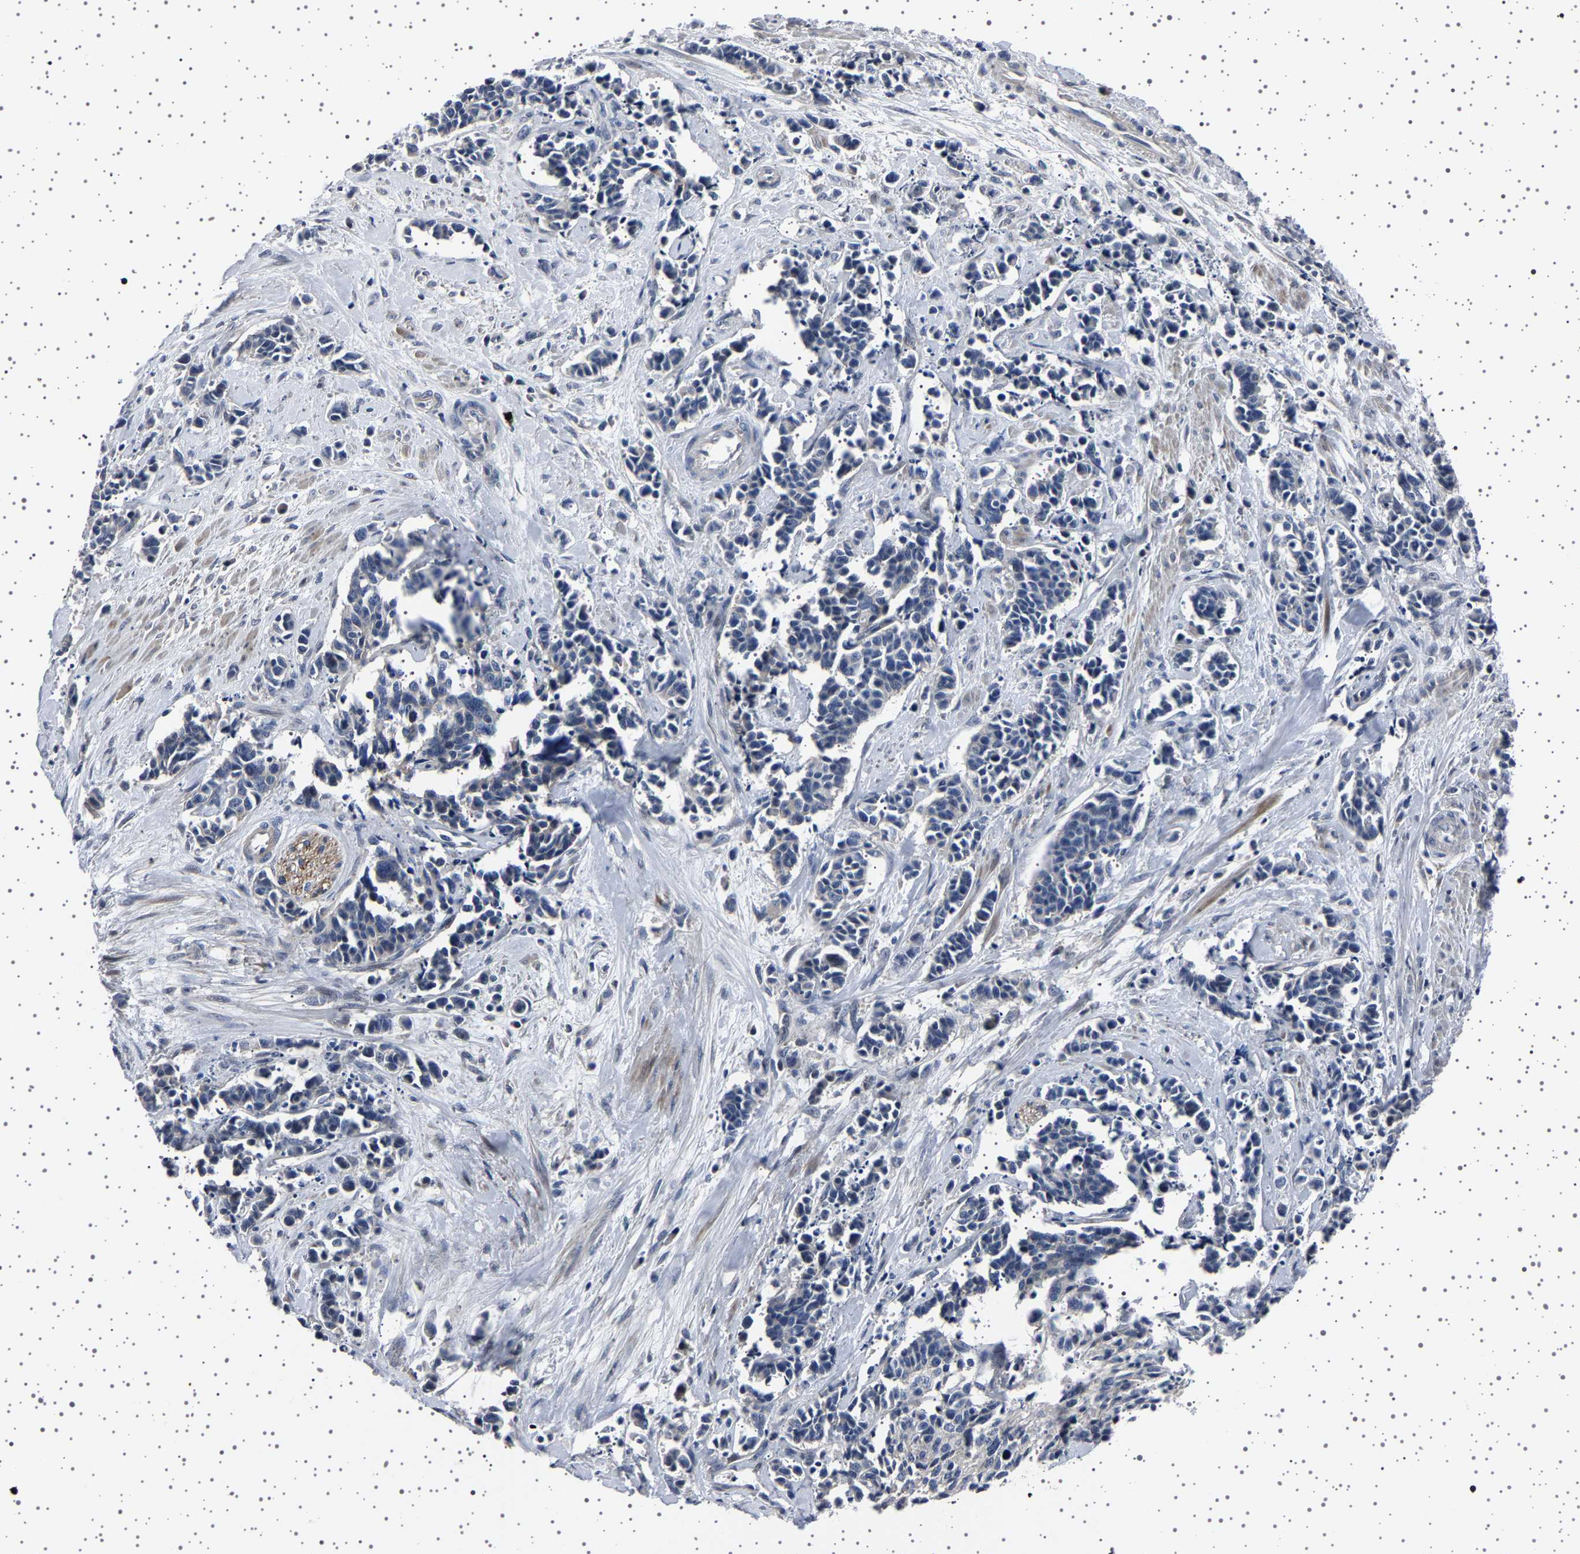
{"staining": {"intensity": "negative", "quantity": "none", "location": "none"}, "tissue": "cervical cancer", "cell_type": "Tumor cells", "image_type": "cancer", "snomed": [{"axis": "morphology", "description": "Squamous cell carcinoma, NOS"}, {"axis": "topography", "description": "Cervix"}], "caption": "Immunohistochemical staining of human cervical cancer (squamous cell carcinoma) demonstrates no significant positivity in tumor cells.", "gene": "PAK5", "patient": {"sex": "female", "age": 35}}